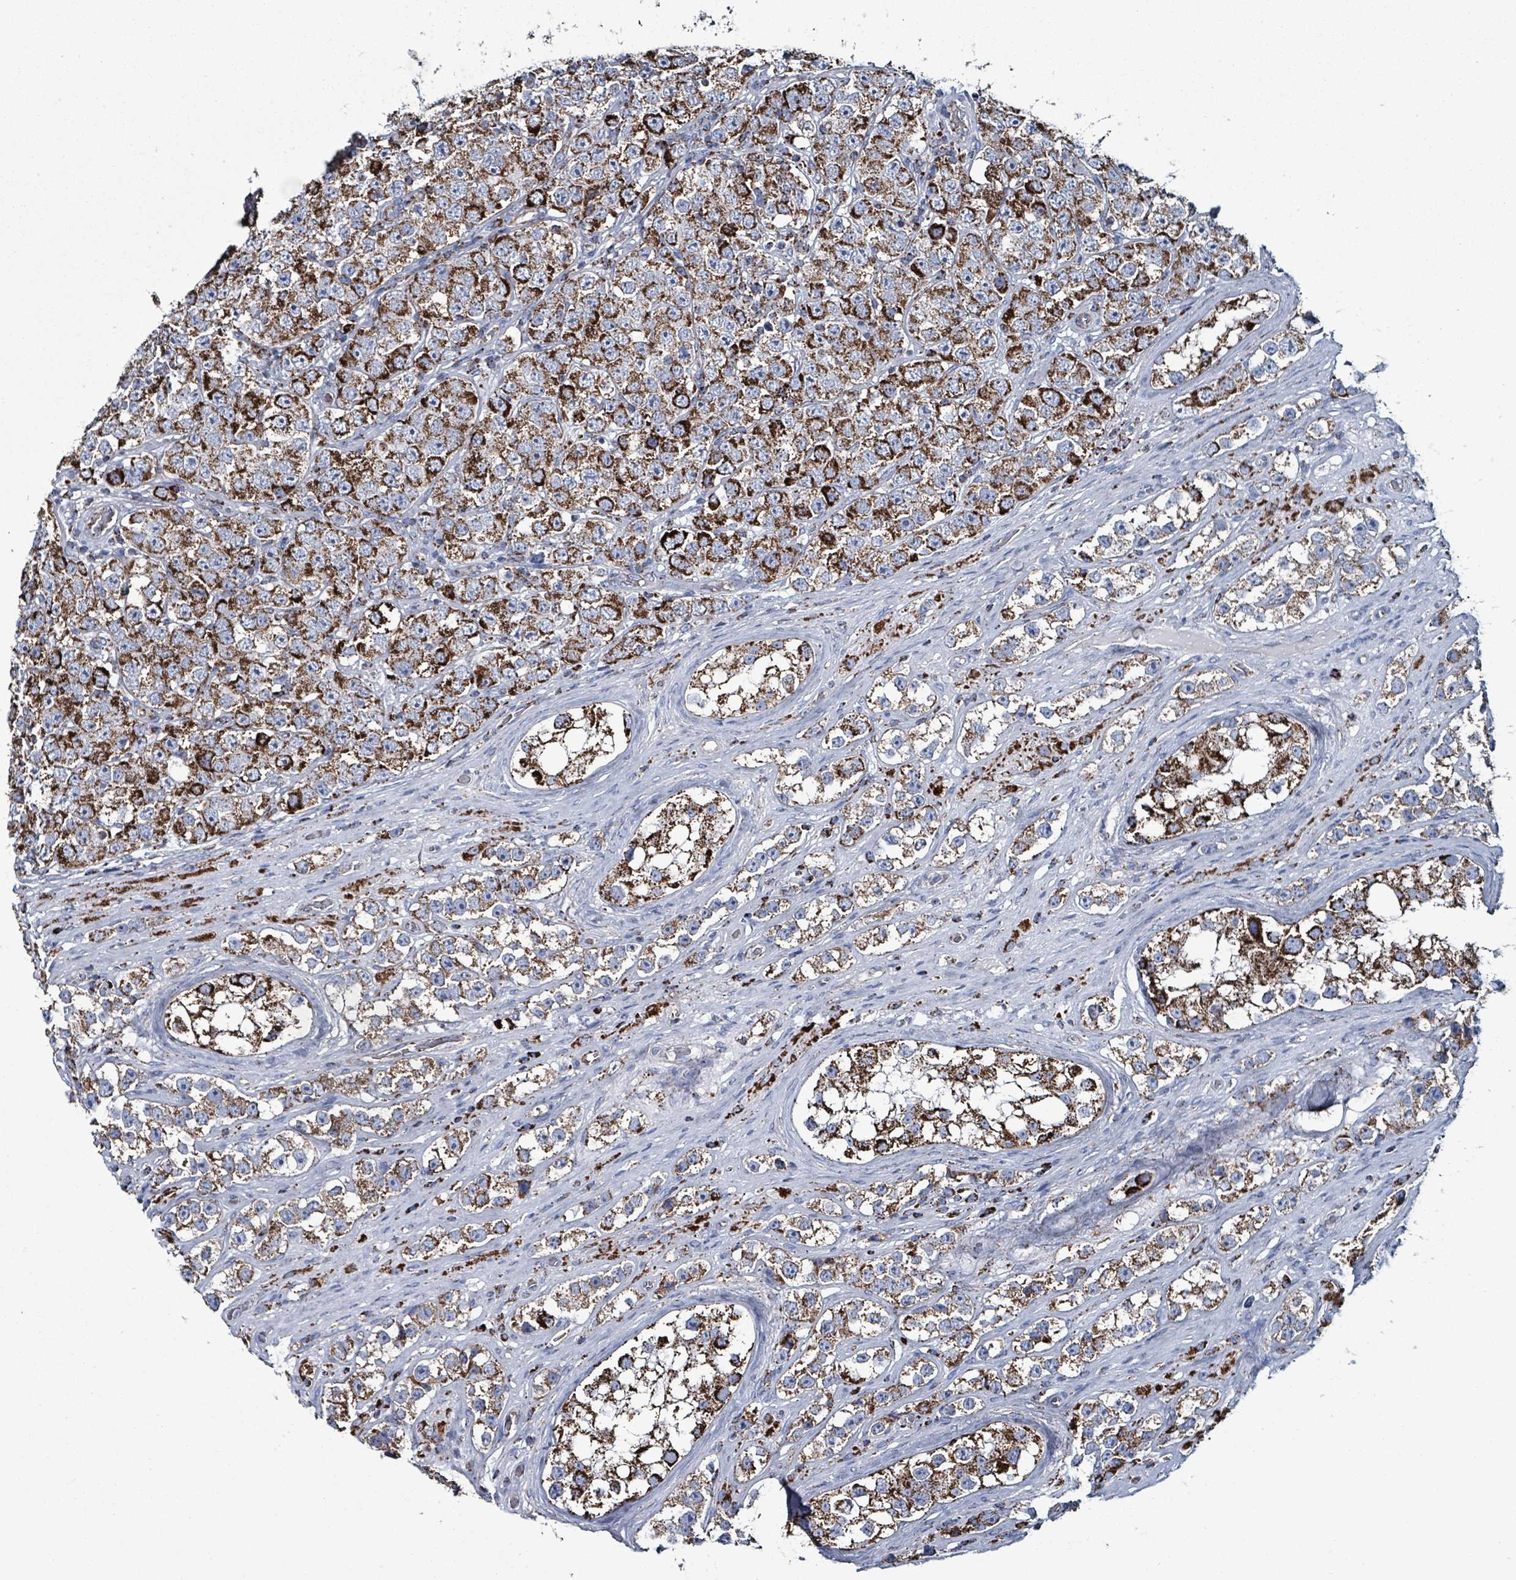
{"staining": {"intensity": "strong", "quantity": ">75%", "location": "cytoplasmic/membranous"}, "tissue": "testis cancer", "cell_type": "Tumor cells", "image_type": "cancer", "snomed": [{"axis": "morphology", "description": "Seminoma, NOS"}, {"axis": "topography", "description": "Testis"}], "caption": "Immunohistochemistry (IHC) staining of seminoma (testis), which shows high levels of strong cytoplasmic/membranous staining in approximately >75% of tumor cells indicating strong cytoplasmic/membranous protein staining. The staining was performed using DAB (brown) for protein detection and nuclei were counterstained in hematoxylin (blue).", "gene": "IDH3B", "patient": {"sex": "male", "age": 28}}